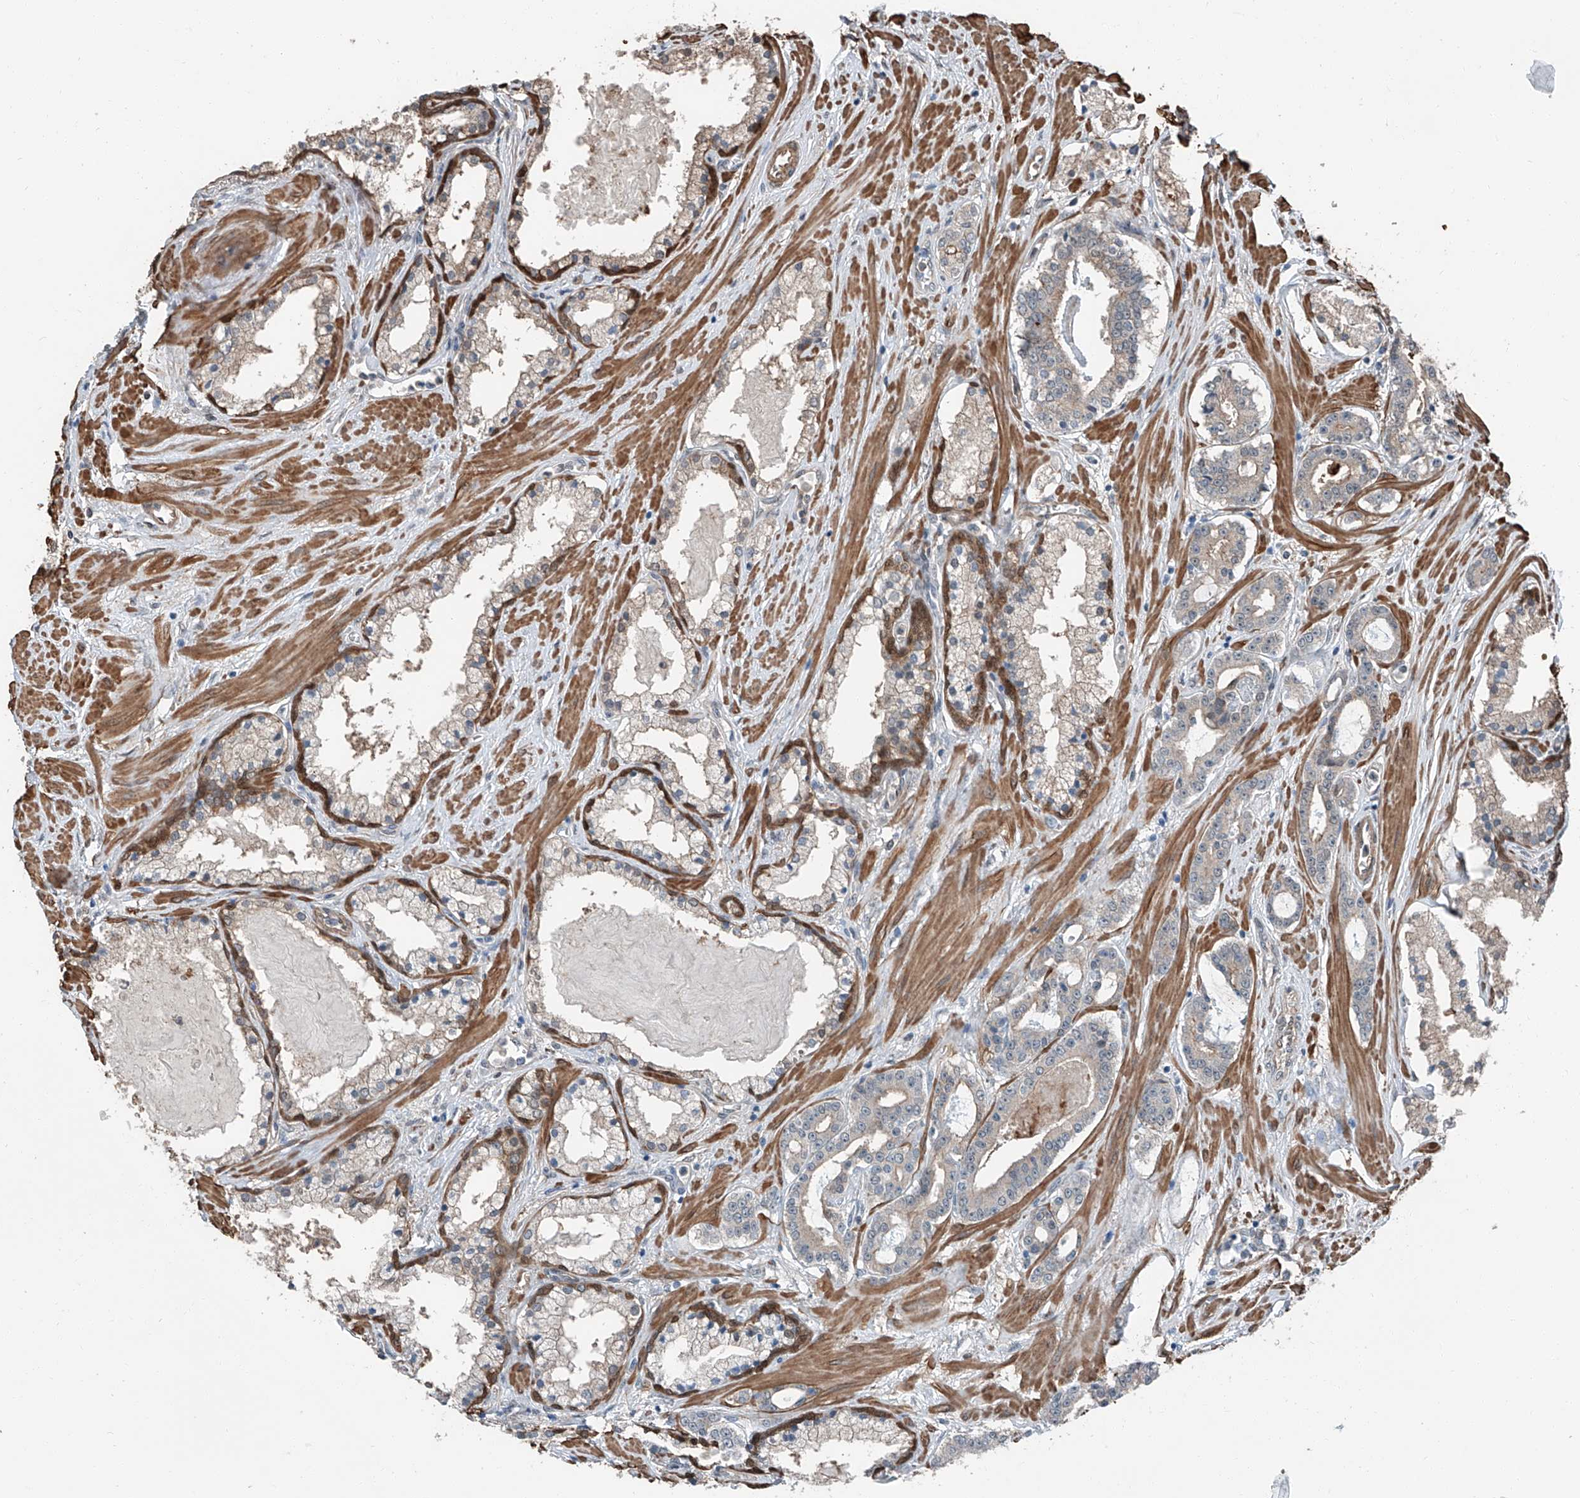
{"staining": {"intensity": "weak", "quantity": "25%-75%", "location": "cytoplasmic/membranous"}, "tissue": "prostate cancer", "cell_type": "Tumor cells", "image_type": "cancer", "snomed": [{"axis": "morphology", "description": "Adenocarcinoma, High grade"}, {"axis": "topography", "description": "Prostate"}], "caption": "Approximately 25%-75% of tumor cells in adenocarcinoma (high-grade) (prostate) demonstrate weak cytoplasmic/membranous protein expression as visualized by brown immunohistochemical staining.", "gene": "HSPA6", "patient": {"sex": "male", "age": 58}}